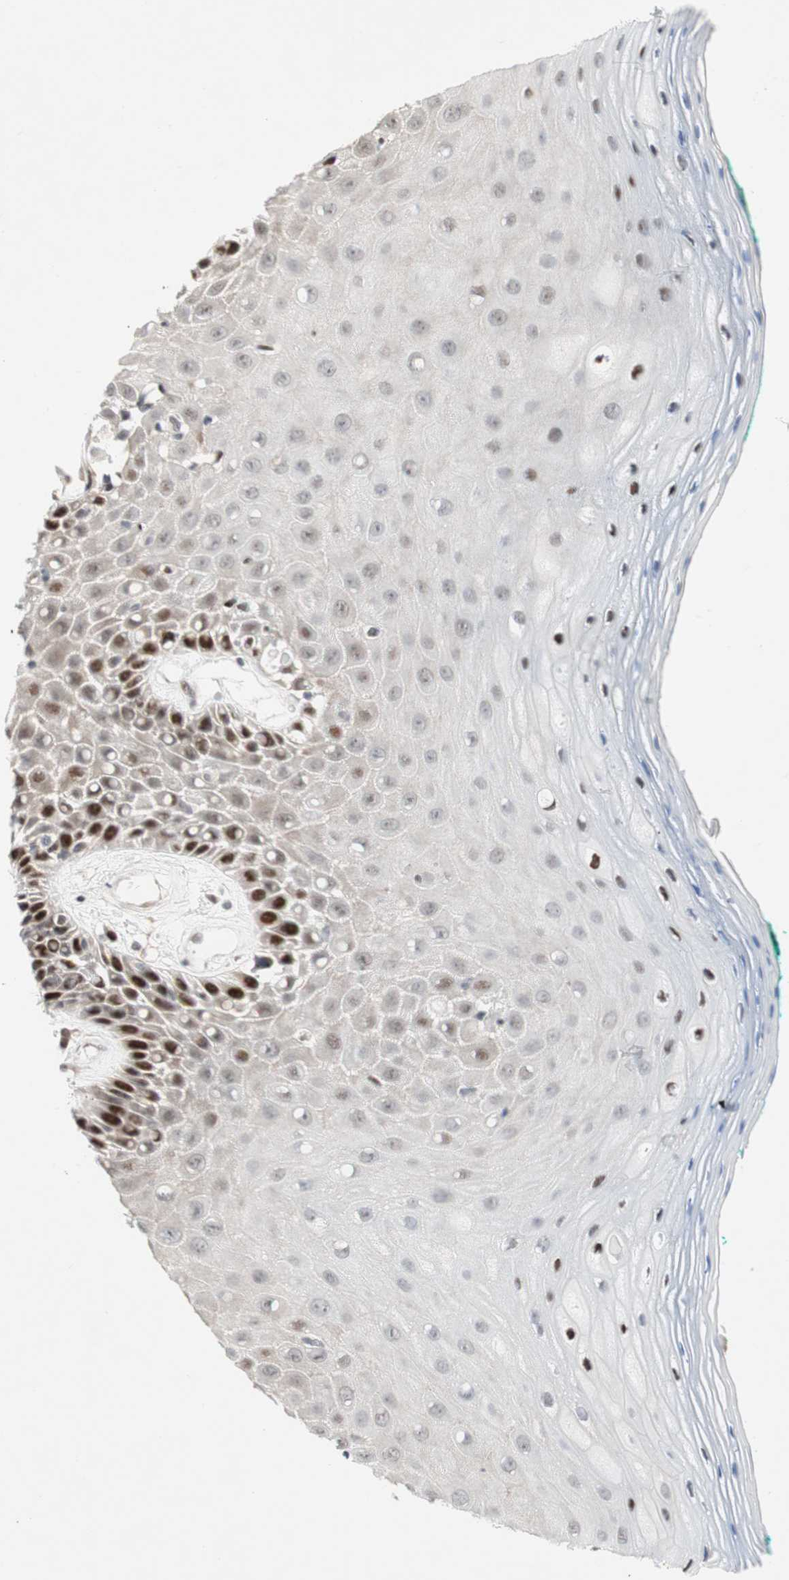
{"staining": {"intensity": "moderate", "quantity": "25%-75%", "location": "nuclear"}, "tissue": "oral mucosa", "cell_type": "Squamous epithelial cells", "image_type": "normal", "snomed": [{"axis": "morphology", "description": "Normal tissue, NOS"}, {"axis": "morphology", "description": "Squamous cell carcinoma, NOS"}, {"axis": "topography", "description": "Skeletal muscle"}, {"axis": "topography", "description": "Oral tissue"}, {"axis": "topography", "description": "Head-Neck"}], "caption": "Protein staining reveals moderate nuclear expression in about 25%-75% of squamous epithelial cells in unremarkable oral mucosa. The staining was performed using DAB (3,3'-diaminobenzidine), with brown indicating positive protein expression. Nuclei are stained blue with hematoxylin.", "gene": "FBXO44", "patient": {"sex": "female", "age": 84}}